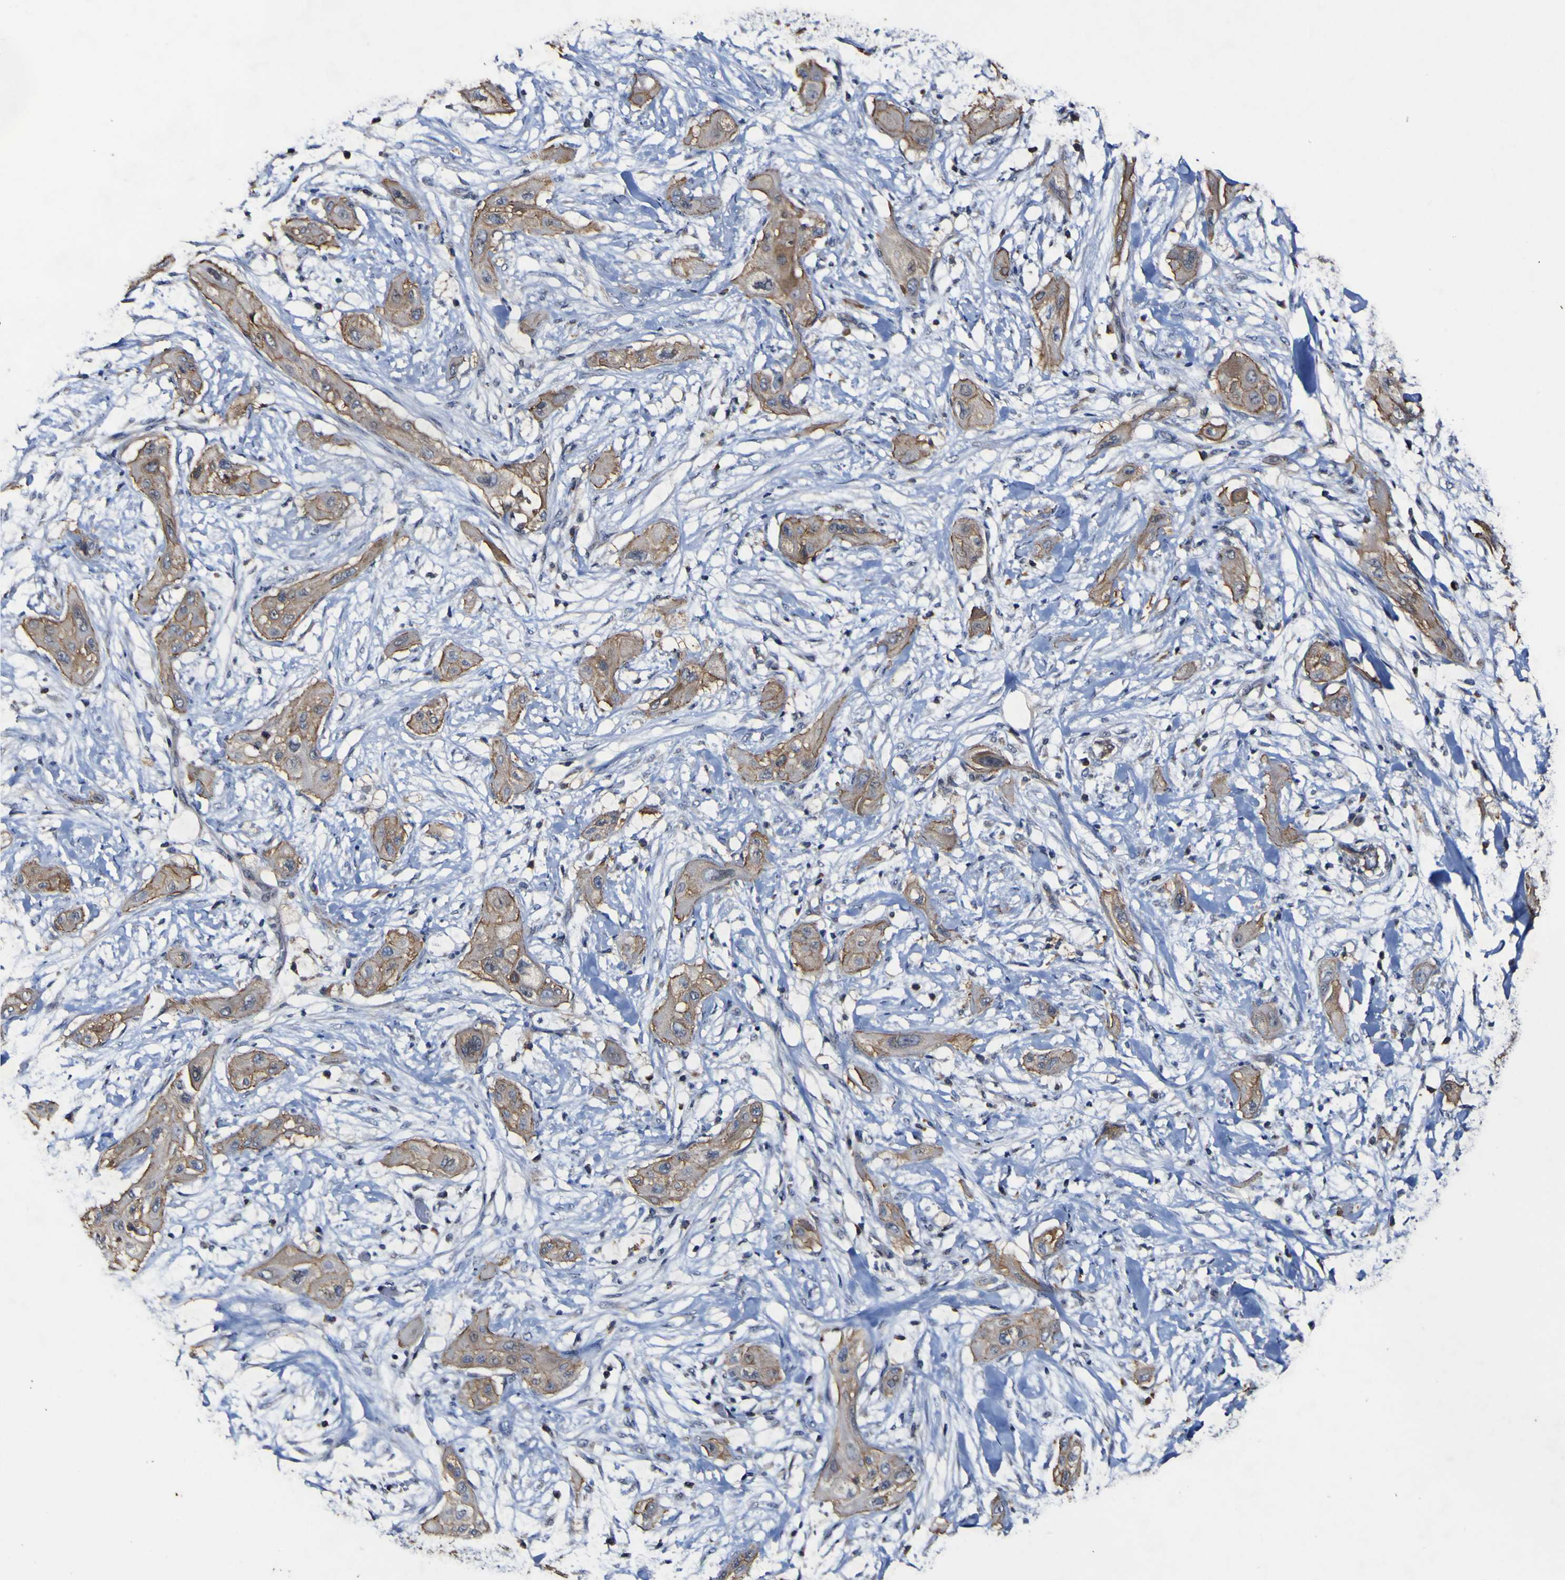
{"staining": {"intensity": "weak", "quantity": ">75%", "location": "cytoplasmic/membranous"}, "tissue": "lung cancer", "cell_type": "Tumor cells", "image_type": "cancer", "snomed": [{"axis": "morphology", "description": "Squamous cell carcinoma, NOS"}, {"axis": "topography", "description": "Lung"}], "caption": "Protein positivity by IHC displays weak cytoplasmic/membranous expression in about >75% of tumor cells in lung cancer (squamous cell carcinoma).", "gene": "CCL2", "patient": {"sex": "female", "age": 47}}